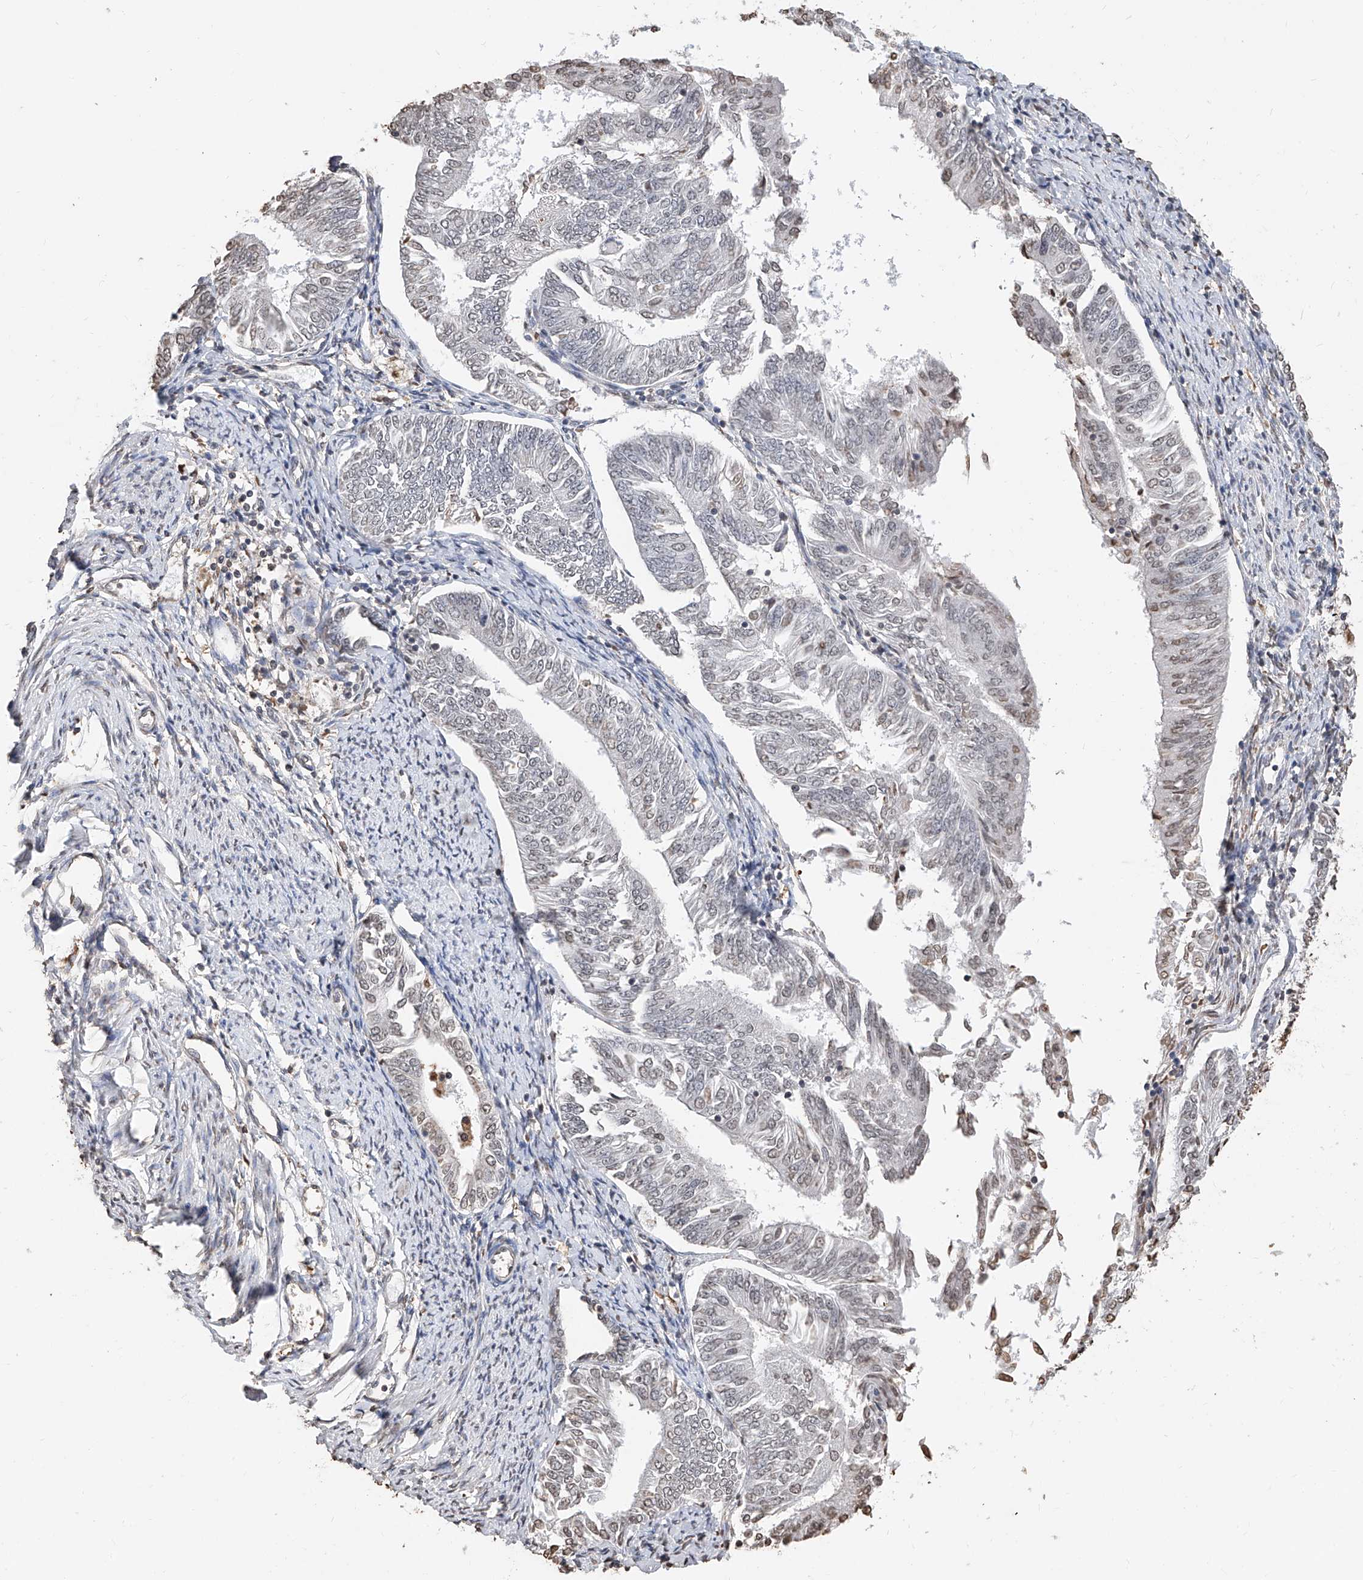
{"staining": {"intensity": "weak", "quantity": "<25%", "location": "nuclear"}, "tissue": "endometrial cancer", "cell_type": "Tumor cells", "image_type": "cancer", "snomed": [{"axis": "morphology", "description": "Adenocarcinoma, NOS"}, {"axis": "topography", "description": "Endometrium"}], "caption": "Immunohistochemical staining of adenocarcinoma (endometrial) displays no significant expression in tumor cells.", "gene": "RP9", "patient": {"sex": "female", "age": 58}}